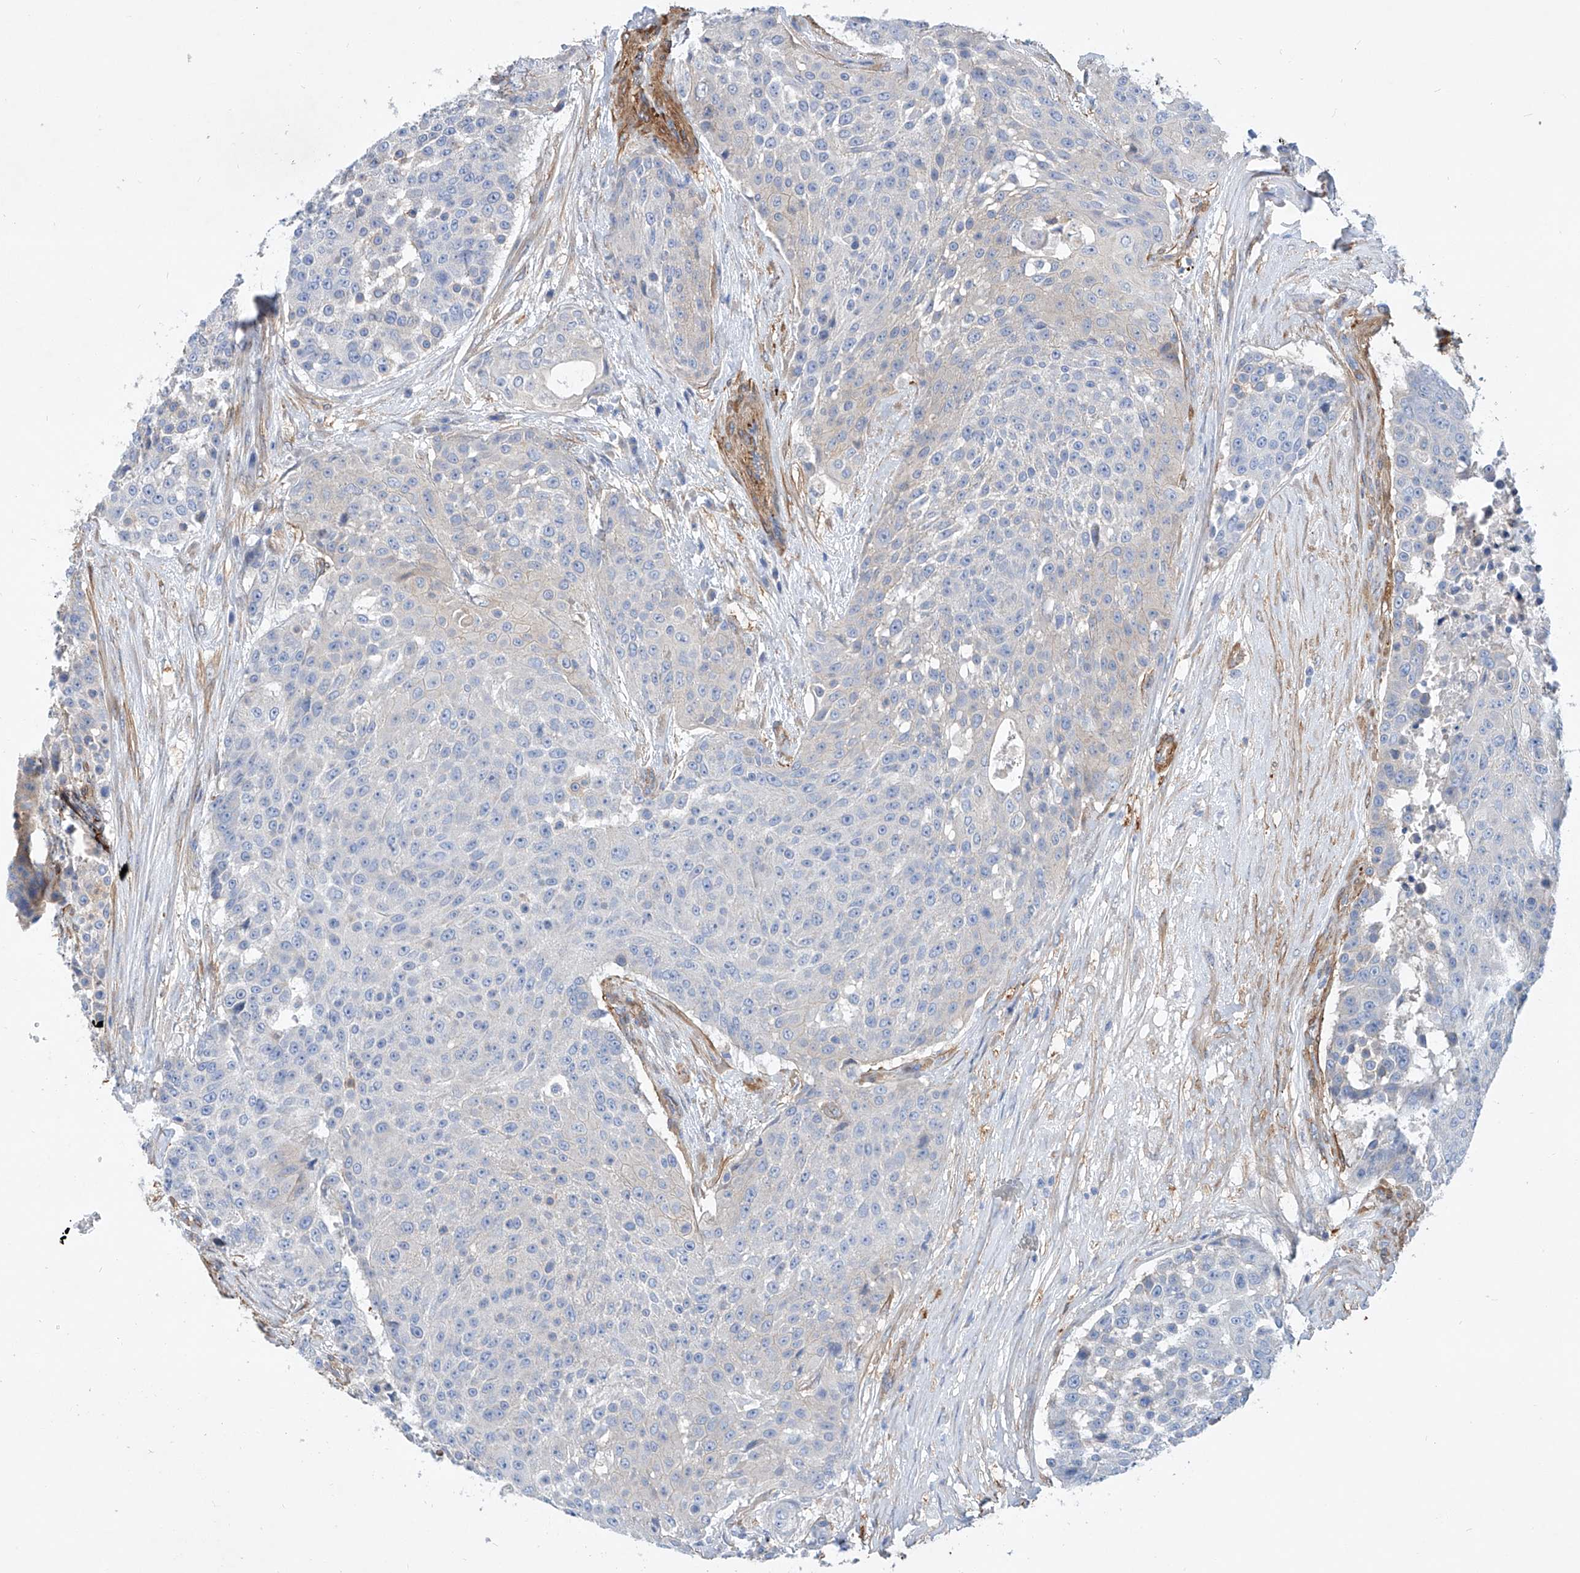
{"staining": {"intensity": "negative", "quantity": "none", "location": "none"}, "tissue": "urothelial cancer", "cell_type": "Tumor cells", "image_type": "cancer", "snomed": [{"axis": "morphology", "description": "Urothelial carcinoma, High grade"}, {"axis": "topography", "description": "Urinary bladder"}], "caption": "An immunohistochemistry (IHC) image of urothelial carcinoma (high-grade) is shown. There is no staining in tumor cells of urothelial carcinoma (high-grade). (DAB (3,3'-diaminobenzidine) IHC, high magnification).", "gene": "TAS2R60", "patient": {"sex": "female", "age": 63}}